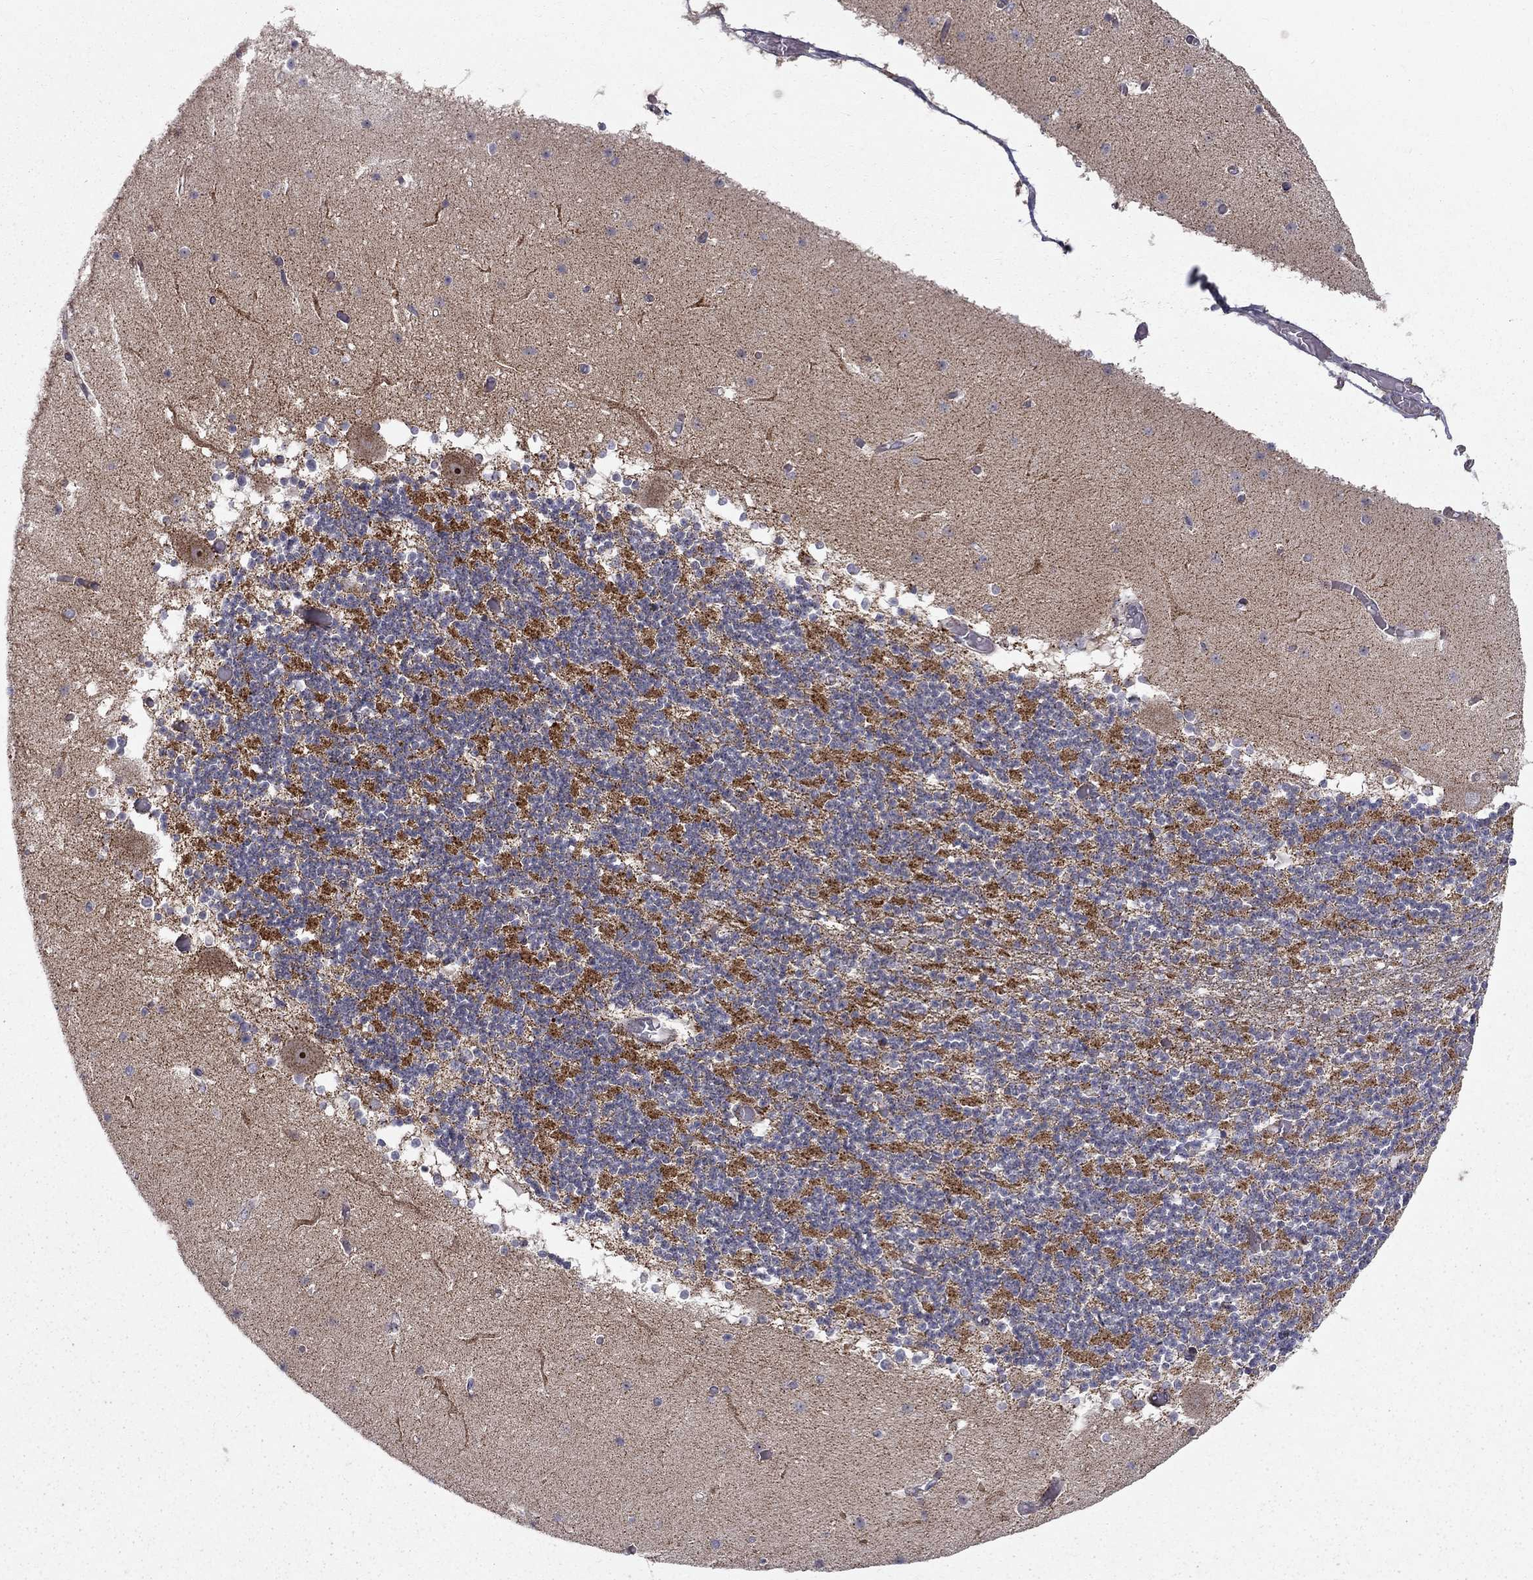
{"staining": {"intensity": "negative", "quantity": "none", "location": "none"}, "tissue": "cerebellum", "cell_type": "Cells in granular layer", "image_type": "normal", "snomed": [{"axis": "morphology", "description": "Normal tissue, NOS"}, {"axis": "topography", "description": "Cerebellum"}], "caption": "Immunohistochemistry of normal human cerebellum displays no staining in cells in granular layer.", "gene": "ALDH1B1", "patient": {"sex": "female", "age": 28}}